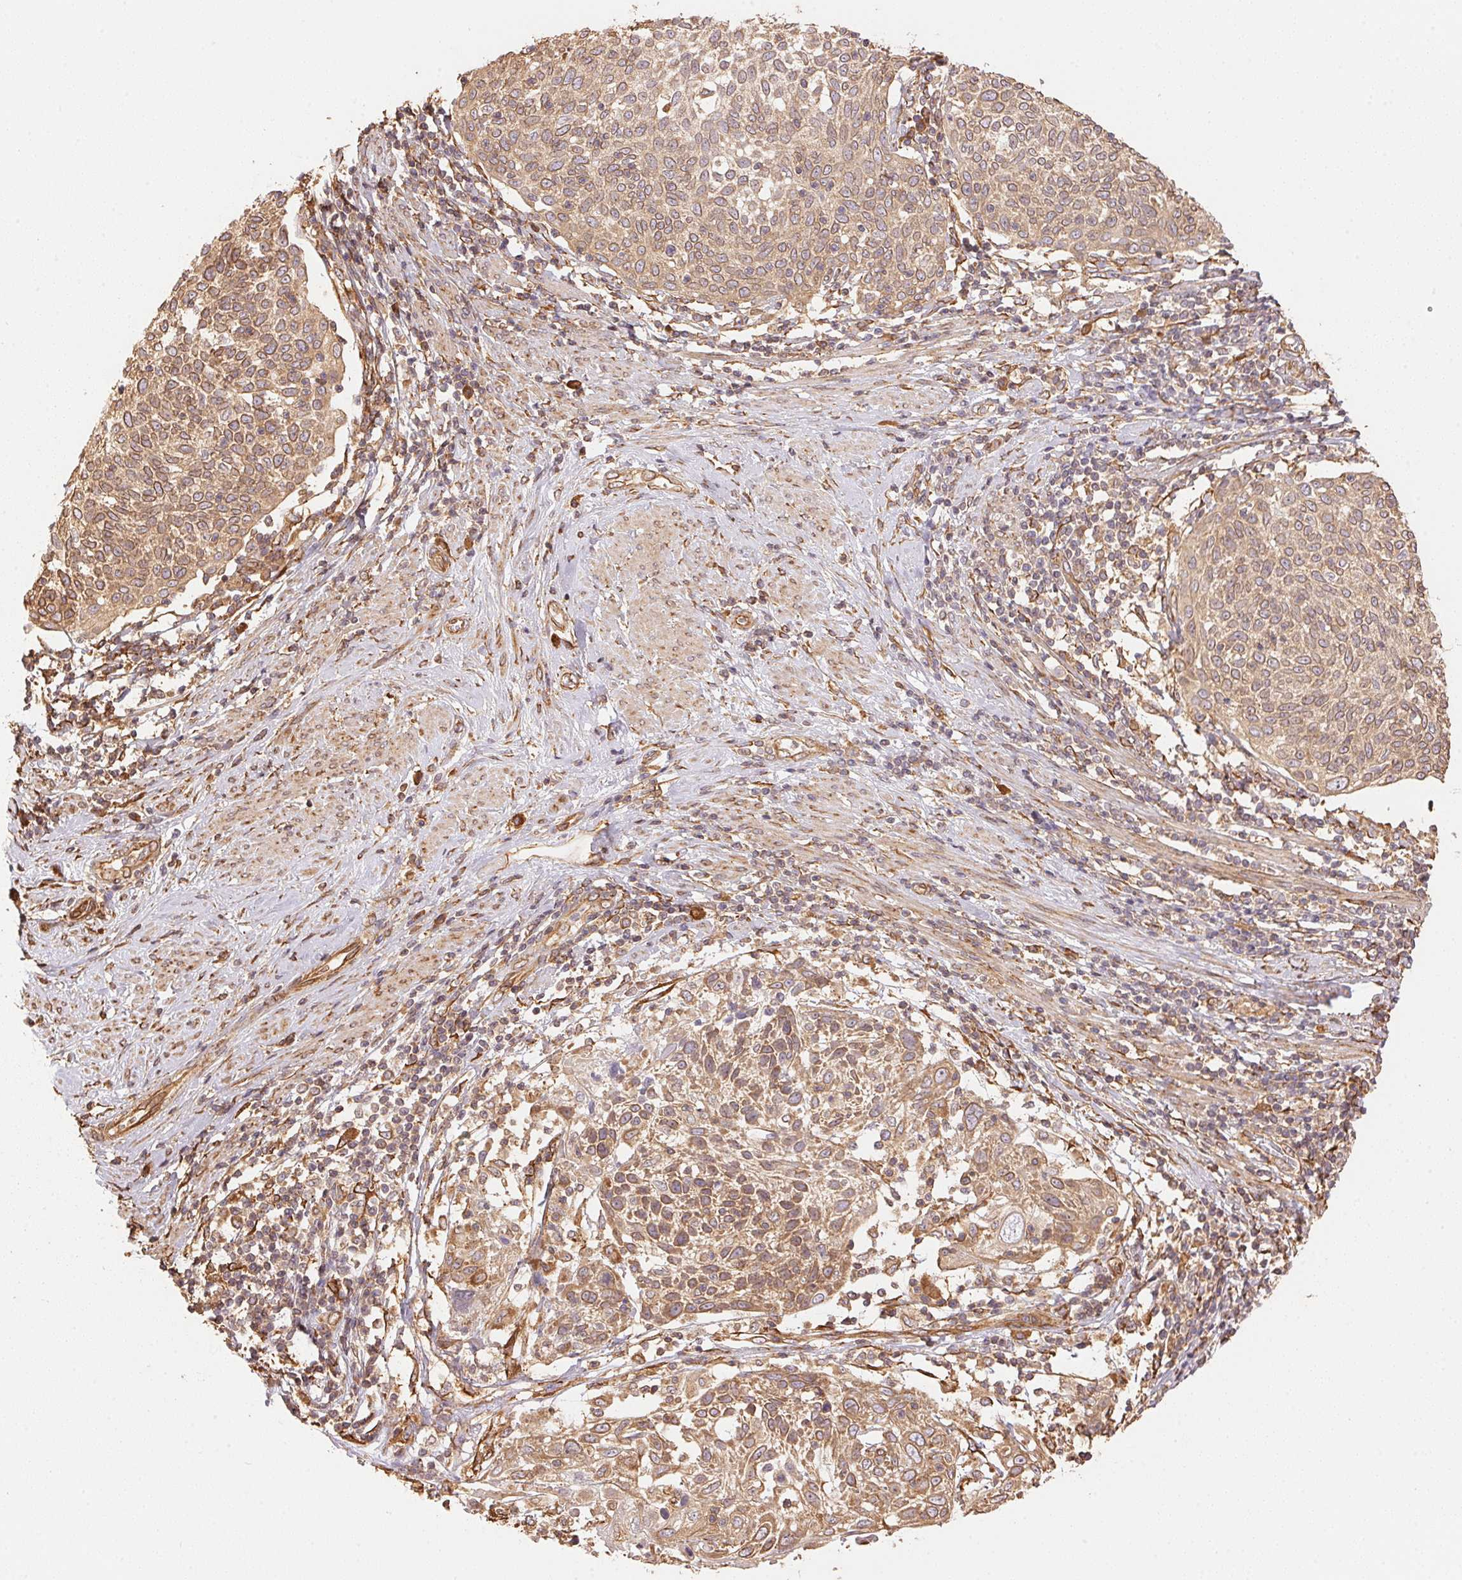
{"staining": {"intensity": "moderate", "quantity": ">75%", "location": "cytoplasmic/membranous"}, "tissue": "cervical cancer", "cell_type": "Tumor cells", "image_type": "cancer", "snomed": [{"axis": "morphology", "description": "Squamous cell carcinoma, NOS"}, {"axis": "topography", "description": "Cervix"}], "caption": "Tumor cells demonstrate medium levels of moderate cytoplasmic/membranous positivity in approximately >75% of cells in human squamous cell carcinoma (cervical).", "gene": "C6orf163", "patient": {"sex": "female", "age": 61}}